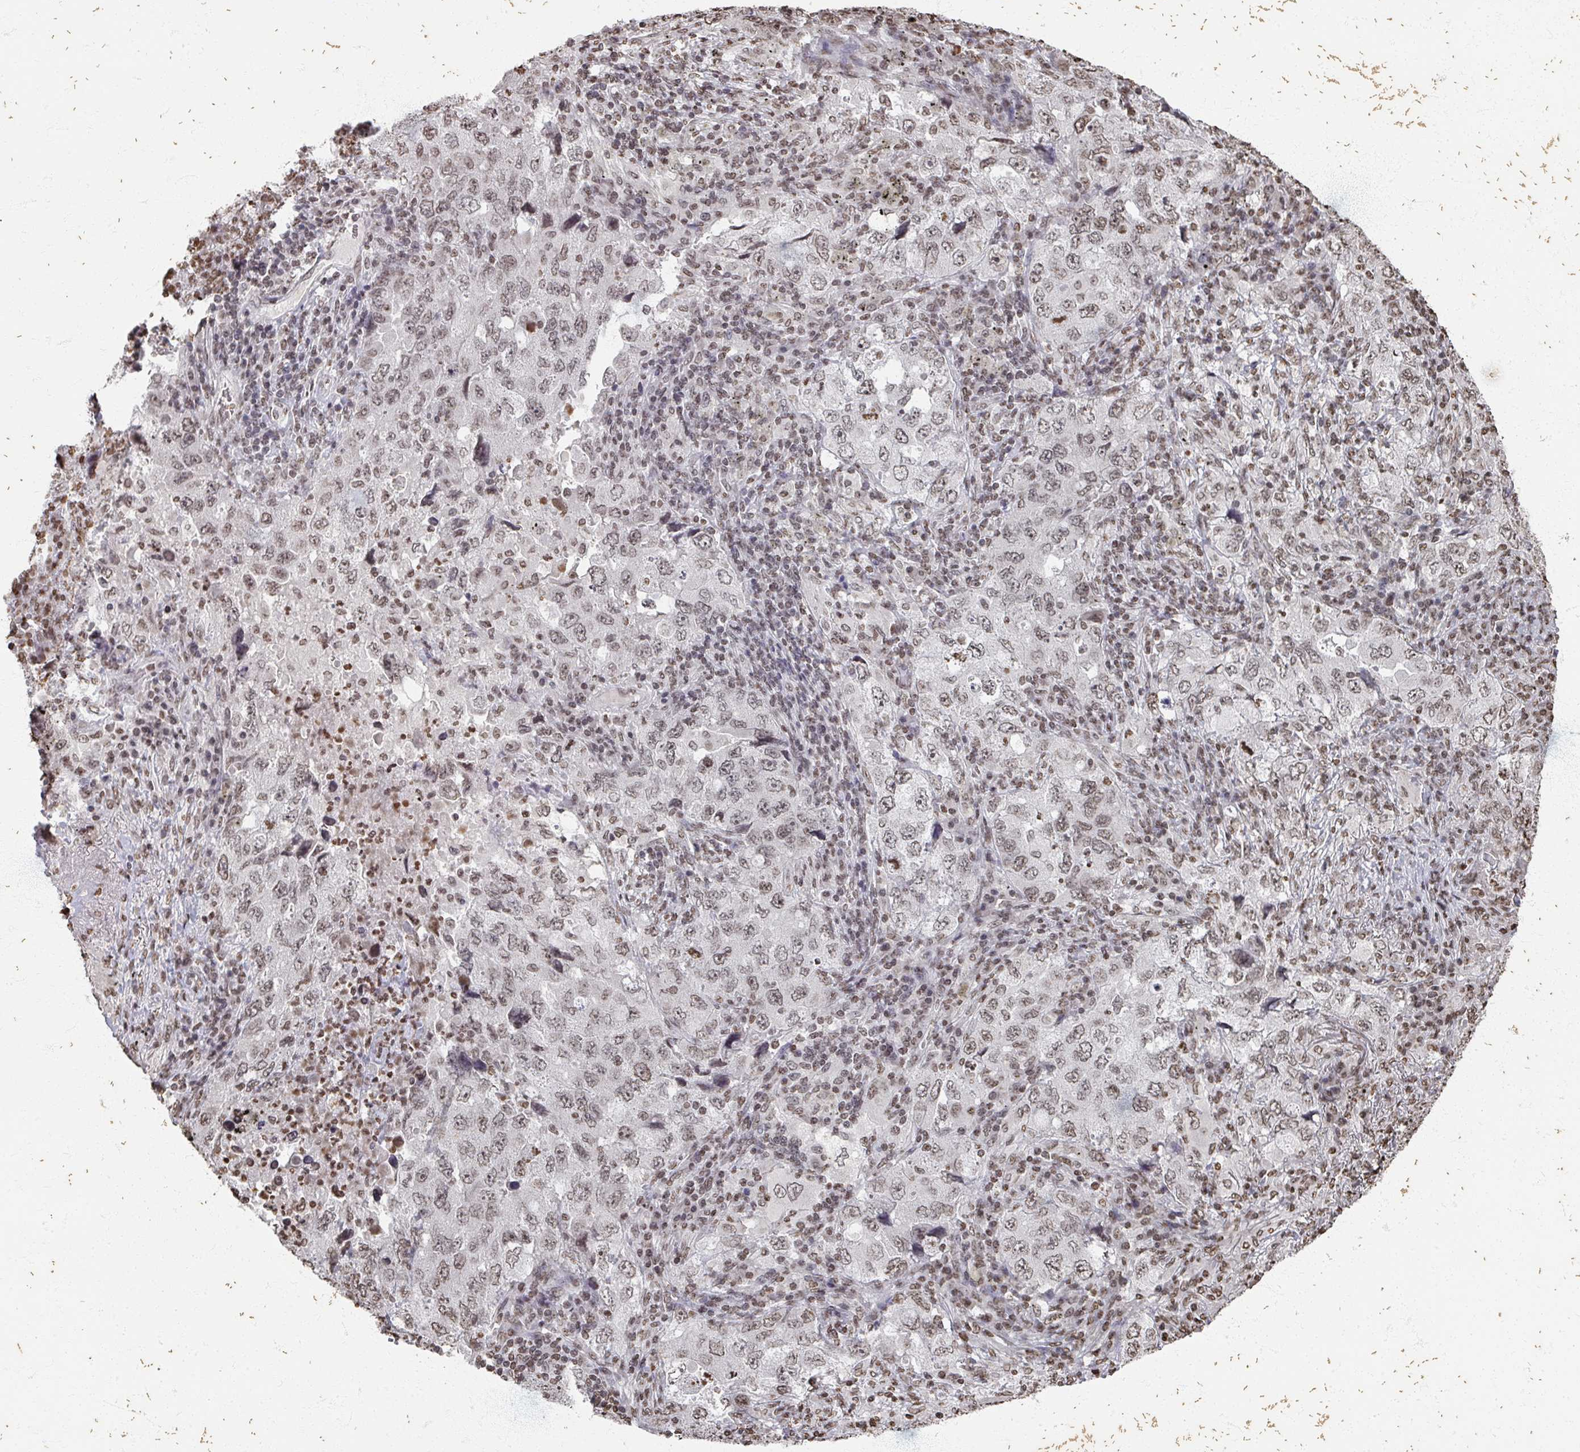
{"staining": {"intensity": "weak", "quantity": ">75%", "location": "nuclear"}, "tissue": "lung cancer", "cell_type": "Tumor cells", "image_type": "cancer", "snomed": [{"axis": "morphology", "description": "Adenocarcinoma, NOS"}, {"axis": "topography", "description": "Lung"}], "caption": "The immunohistochemical stain highlights weak nuclear staining in tumor cells of lung cancer (adenocarcinoma) tissue.", "gene": "DCUN1D5", "patient": {"sex": "female", "age": 57}}